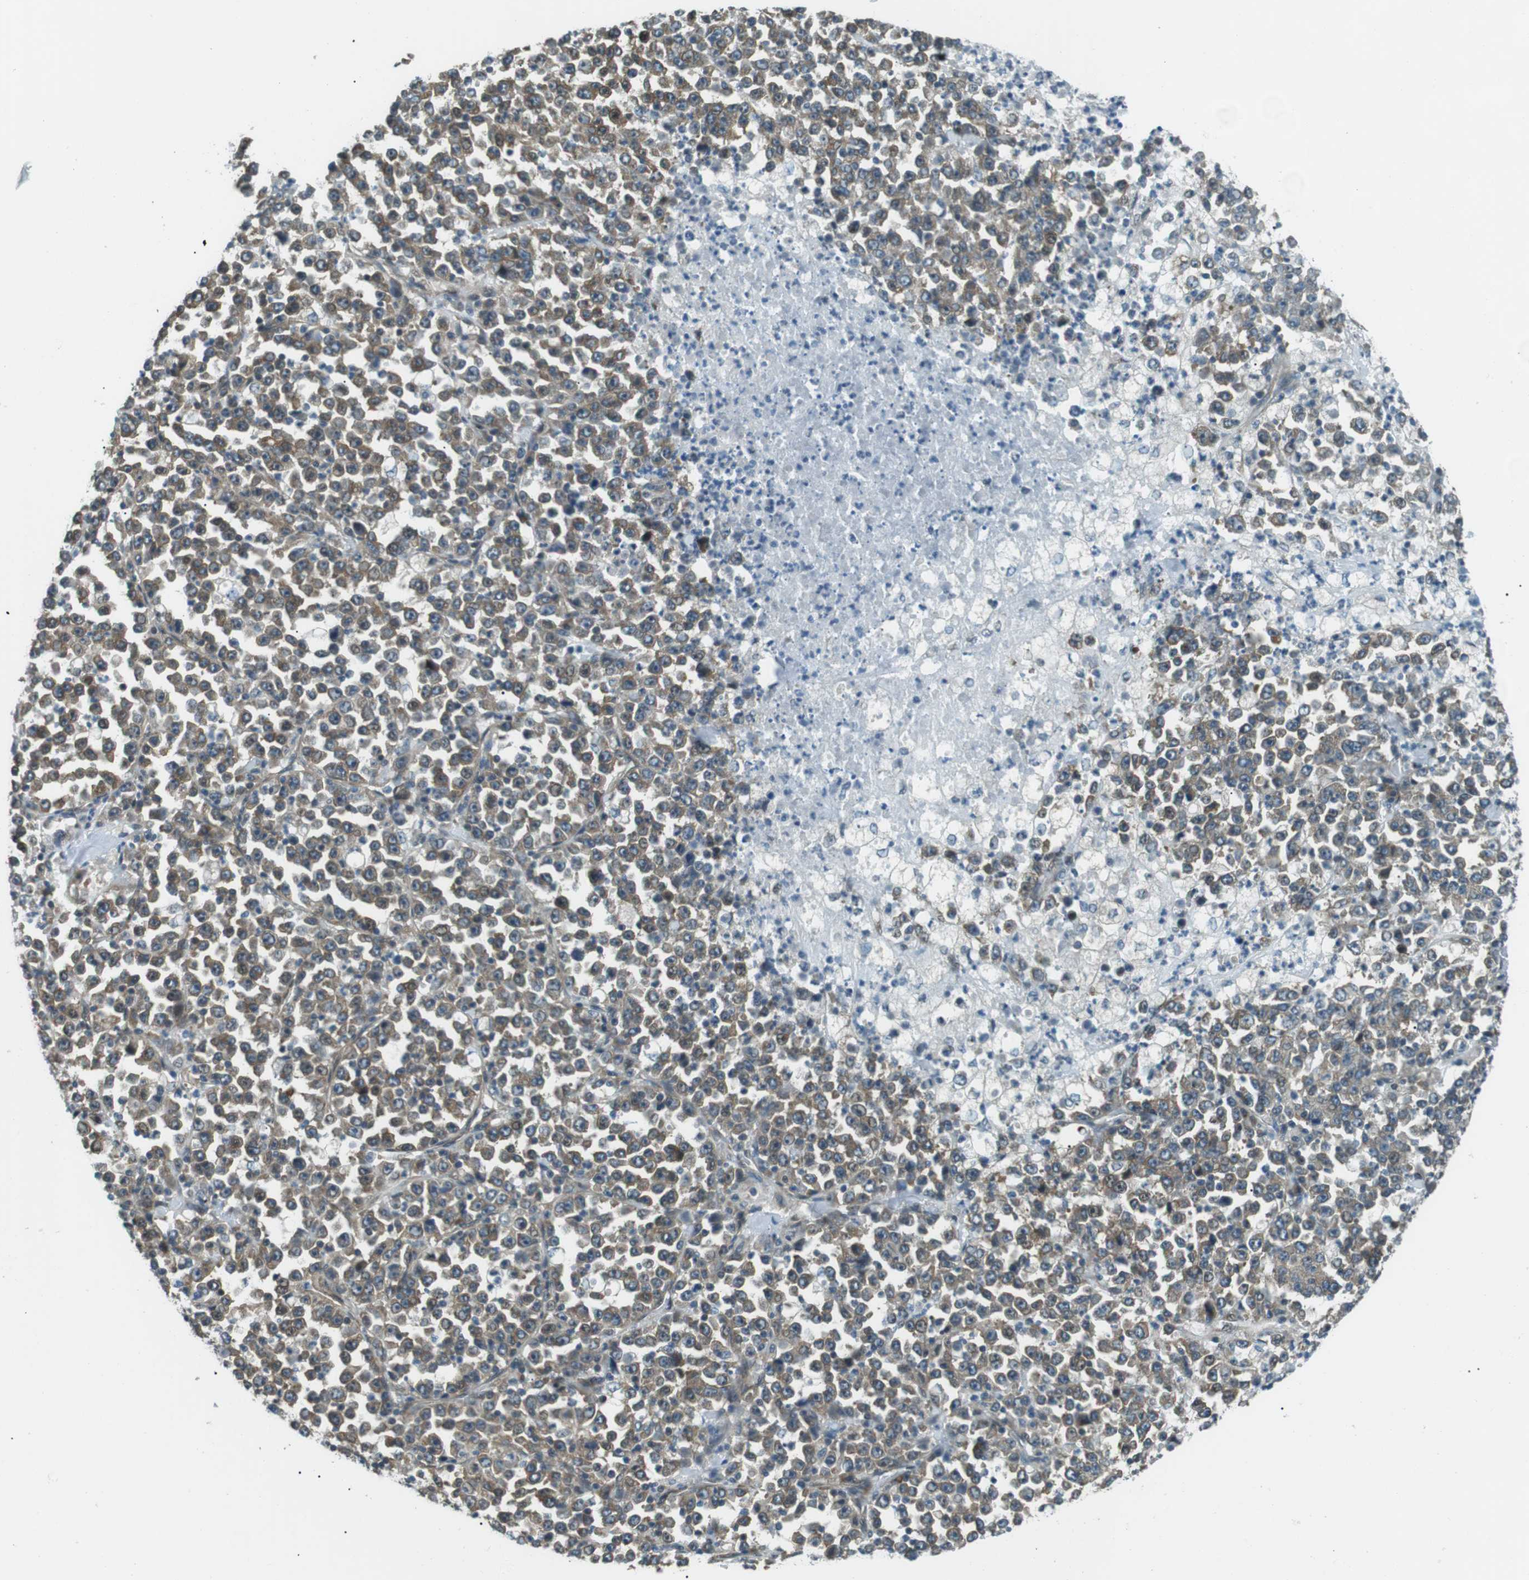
{"staining": {"intensity": "moderate", "quantity": ">75%", "location": "cytoplasmic/membranous"}, "tissue": "stomach cancer", "cell_type": "Tumor cells", "image_type": "cancer", "snomed": [{"axis": "morphology", "description": "Normal tissue, NOS"}, {"axis": "morphology", "description": "Adenocarcinoma, NOS"}, {"axis": "topography", "description": "Stomach, upper"}, {"axis": "topography", "description": "Stomach"}], "caption": "Adenocarcinoma (stomach) stained with immunohistochemistry demonstrates moderate cytoplasmic/membranous positivity in about >75% of tumor cells.", "gene": "TMEM74", "patient": {"sex": "male", "age": 59}}